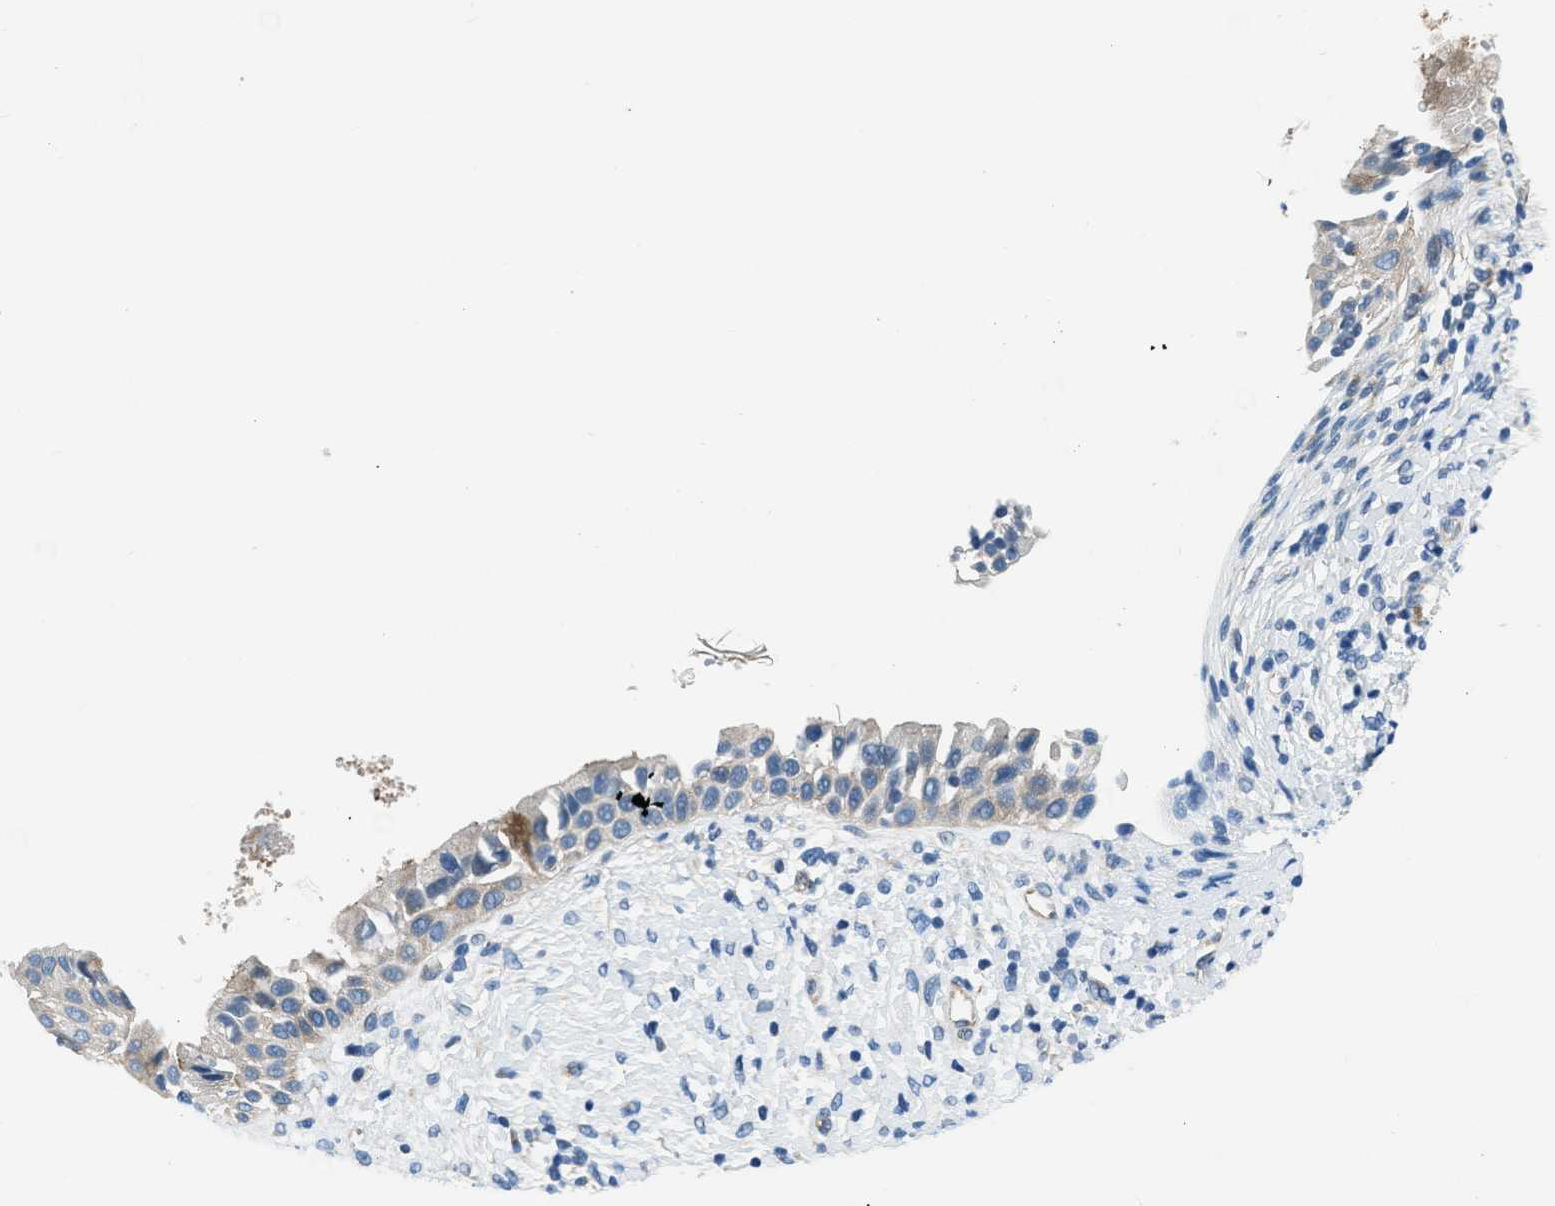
{"staining": {"intensity": "moderate", "quantity": ">75%", "location": "cytoplasmic/membranous"}, "tissue": "nasopharynx", "cell_type": "Respiratory epithelial cells", "image_type": "normal", "snomed": [{"axis": "morphology", "description": "Normal tissue, NOS"}, {"axis": "topography", "description": "Nasopharynx"}], "caption": "Nasopharynx stained with DAB immunohistochemistry reveals medium levels of moderate cytoplasmic/membranous expression in about >75% of respiratory epithelial cells.", "gene": "SLC38A6", "patient": {"sex": "male", "age": 22}}